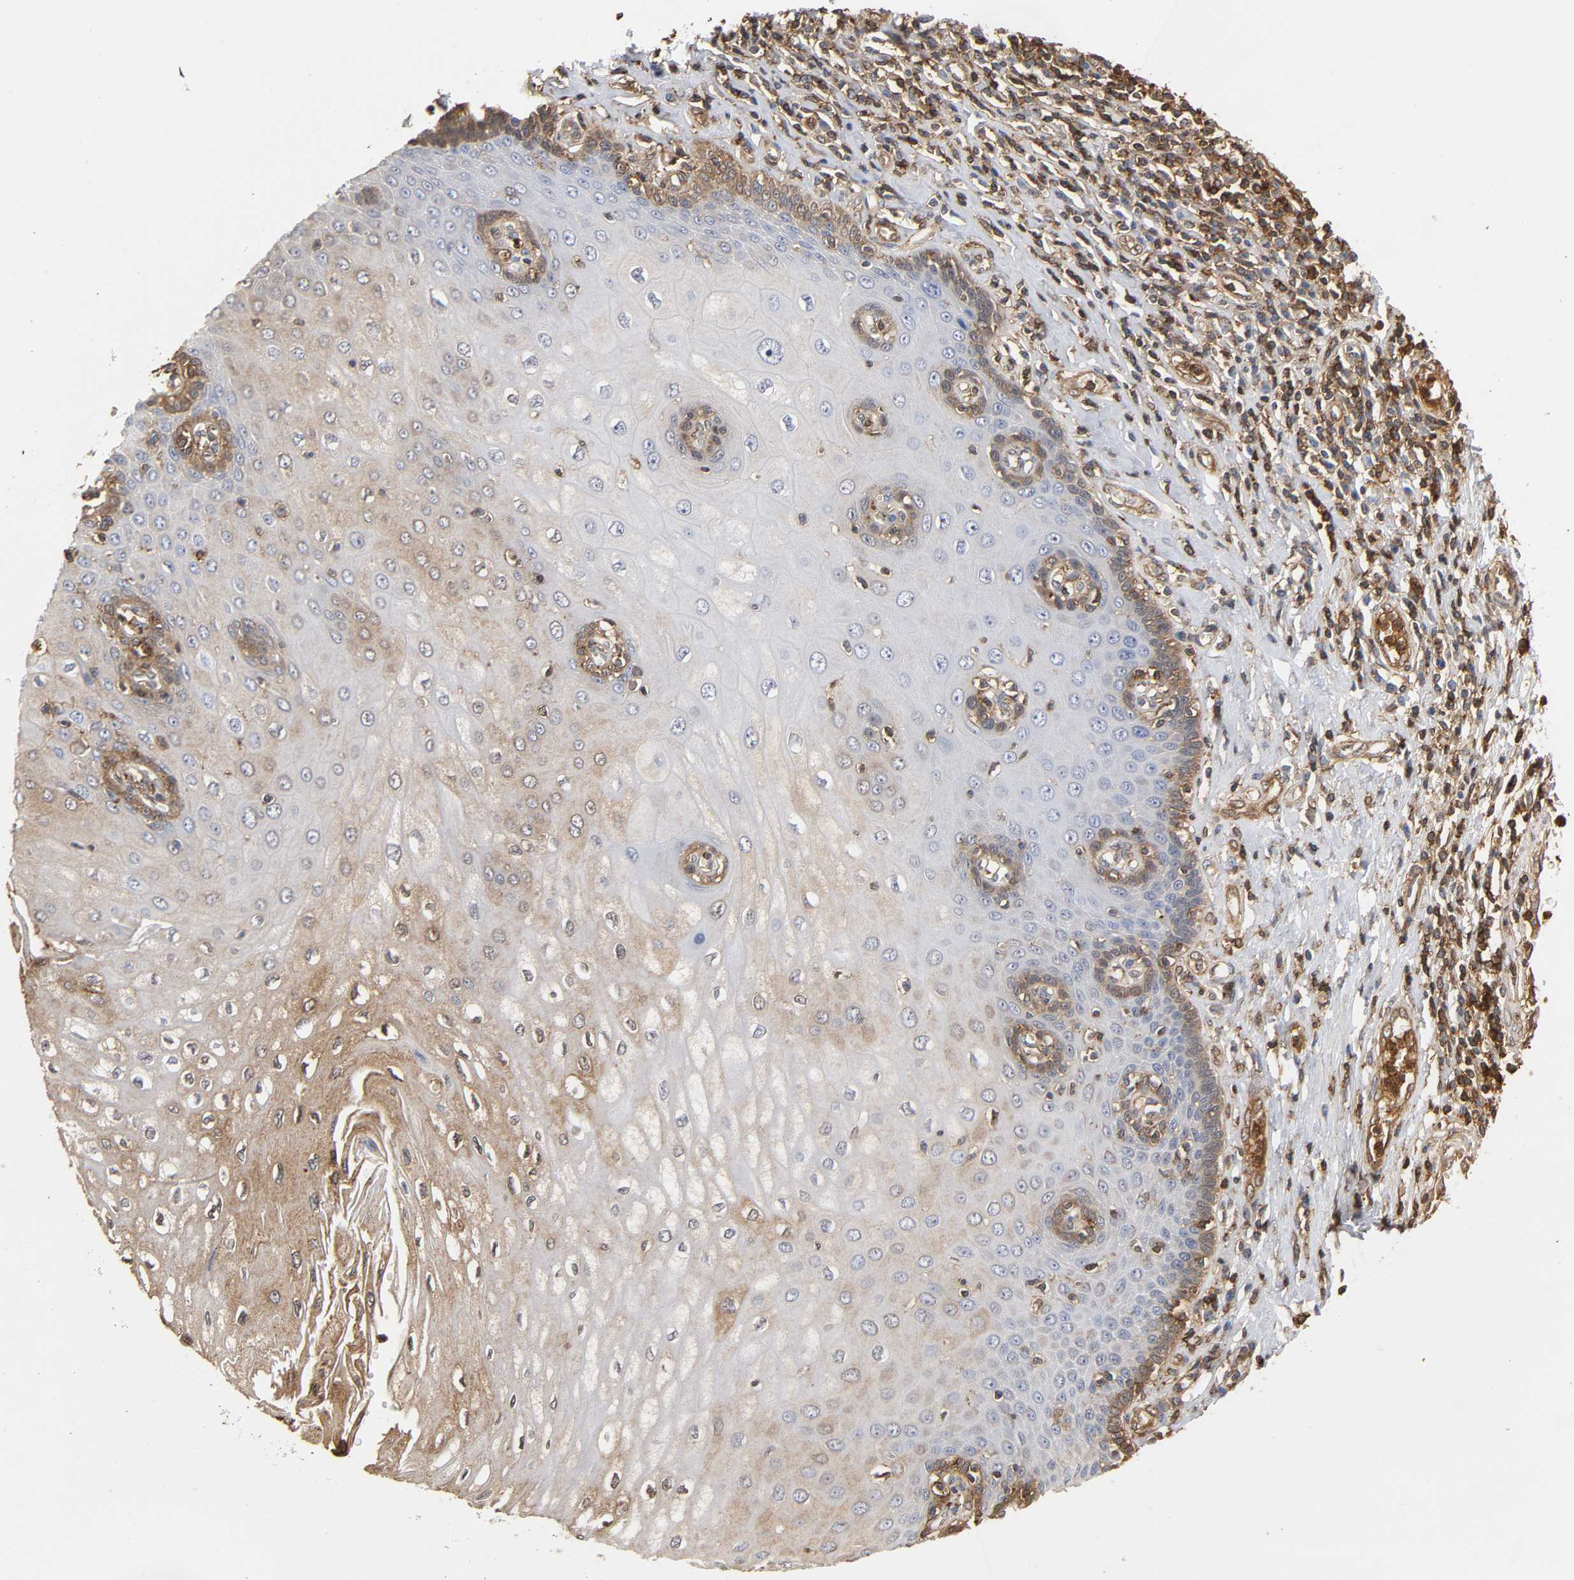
{"staining": {"intensity": "weak", "quantity": "<25%", "location": "cytoplasmic/membranous,nuclear"}, "tissue": "esophagus", "cell_type": "Squamous epithelial cells", "image_type": "normal", "snomed": [{"axis": "morphology", "description": "Normal tissue, NOS"}, {"axis": "topography", "description": "Esophagus"}], "caption": "This is an immunohistochemistry micrograph of unremarkable human esophagus. There is no positivity in squamous epithelial cells.", "gene": "ANXA11", "patient": {"sex": "male", "age": 62}}